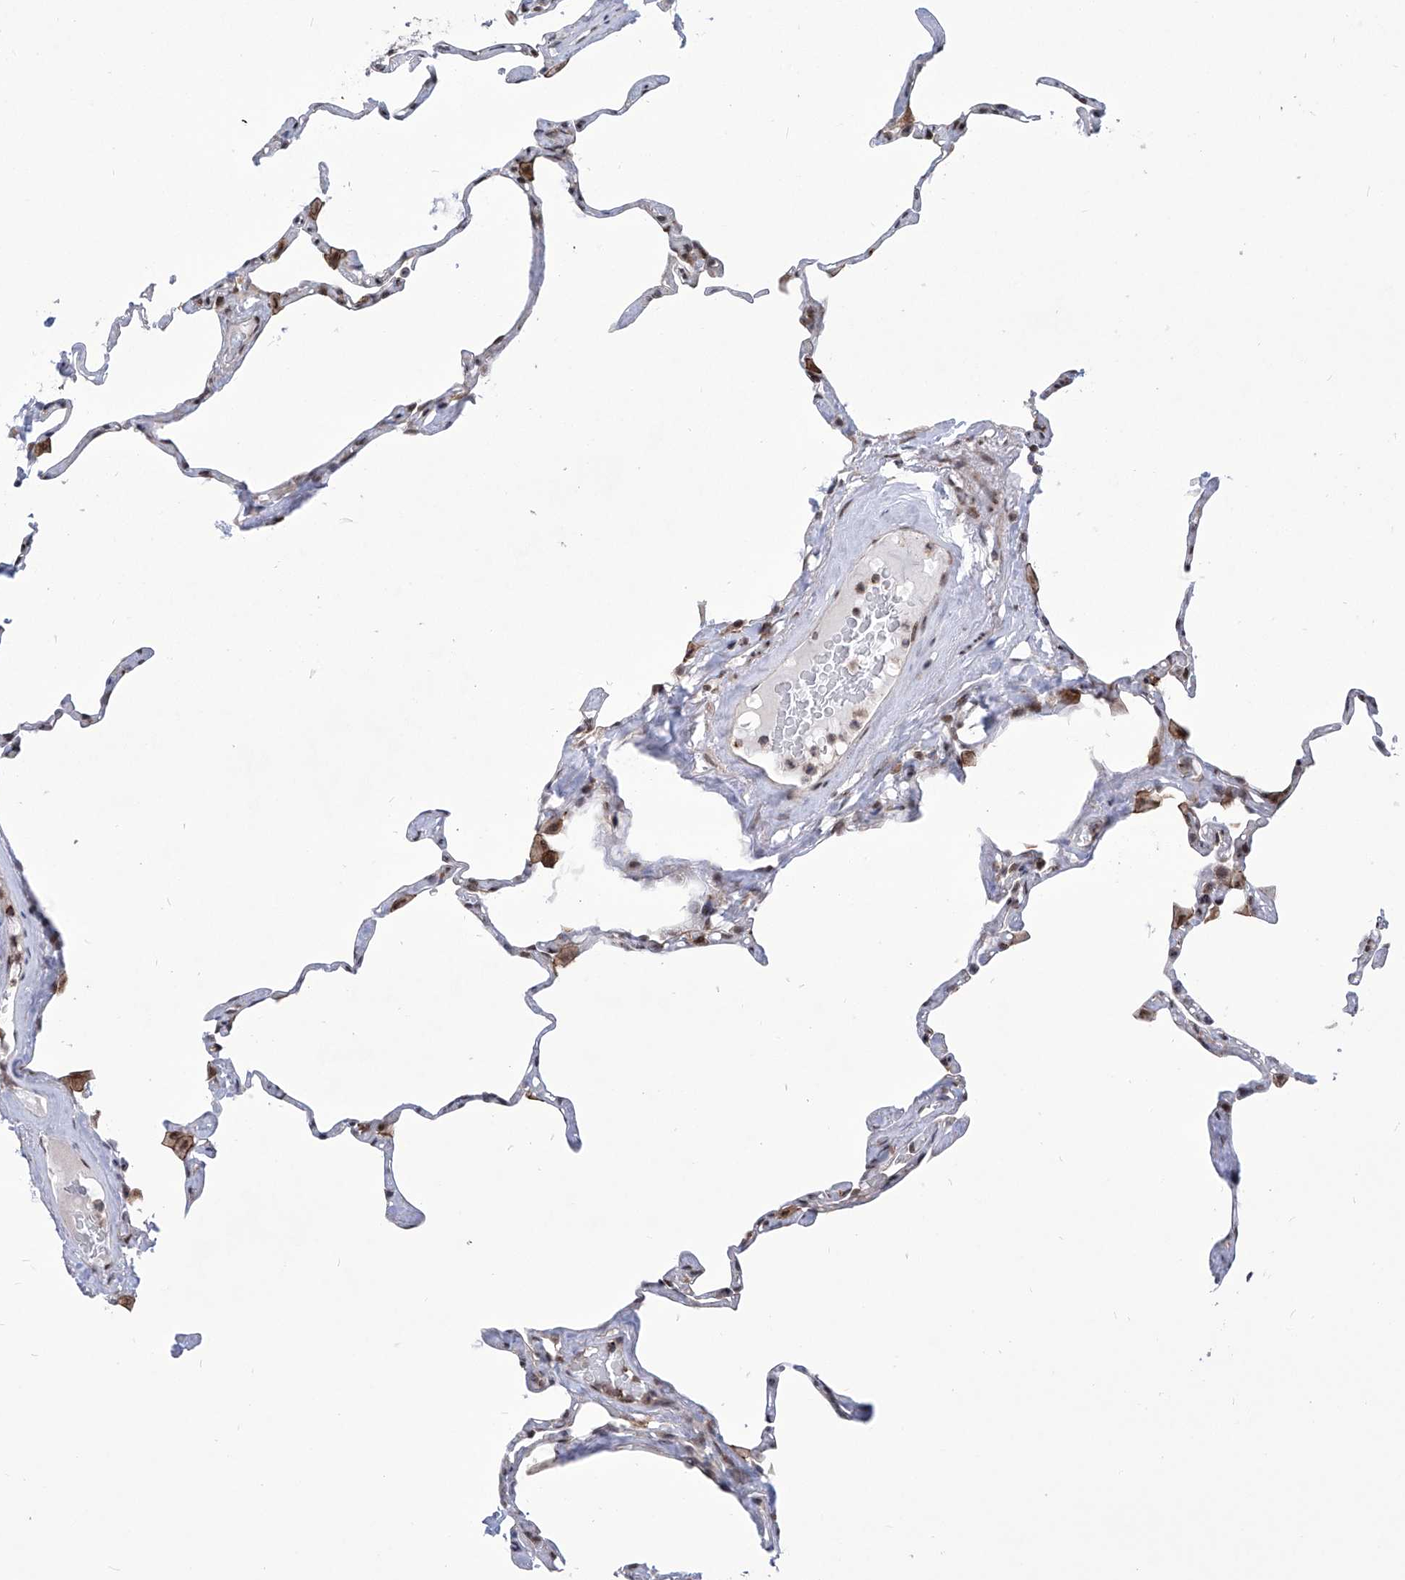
{"staining": {"intensity": "negative", "quantity": "none", "location": "none"}, "tissue": "lung", "cell_type": "Alveolar cells", "image_type": "normal", "snomed": [{"axis": "morphology", "description": "Normal tissue, NOS"}, {"axis": "topography", "description": "Lung"}], "caption": "Immunohistochemistry (IHC) photomicrograph of normal lung stained for a protein (brown), which demonstrates no expression in alveolar cells.", "gene": "CEP290", "patient": {"sex": "male", "age": 65}}